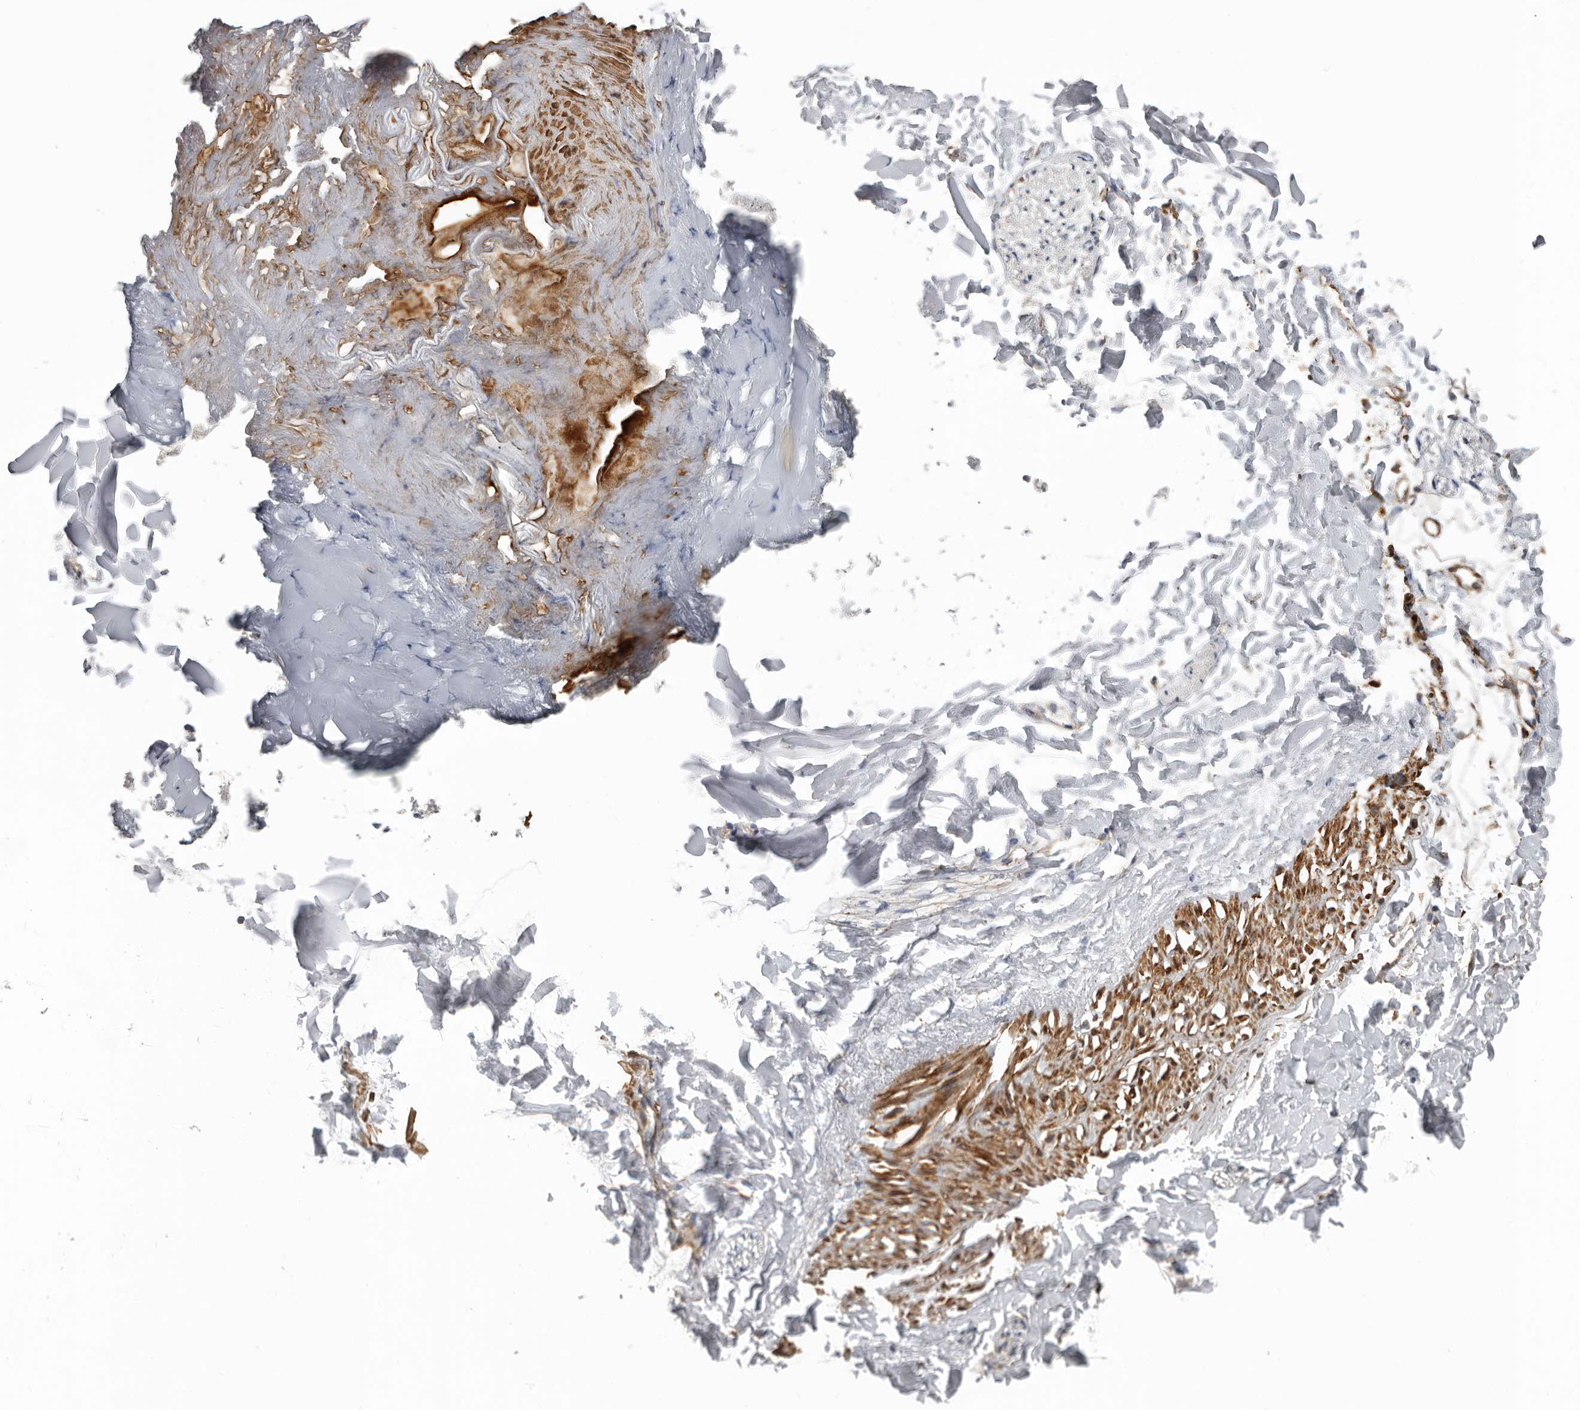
{"staining": {"intensity": "weak", "quantity": ">75%", "location": "cytoplasmic/membranous"}, "tissue": "adipose tissue", "cell_type": "Adipocytes", "image_type": "normal", "snomed": [{"axis": "morphology", "description": "Normal tissue, NOS"}, {"axis": "morphology", "description": "Adenocarcinoma, NOS"}, {"axis": "topography", "description": "Smooth muscle"}, {"axis": "topography", "description": "Colon"}], "caption": "Immunohistochemical staining of benign adipose tissue reveals >75% levels of weak cytoplasmic/membranous protein expression in approximately >75% of adipocytes.", "gene": "CEP350", "patient": {"sex": "male", "age": 14}}